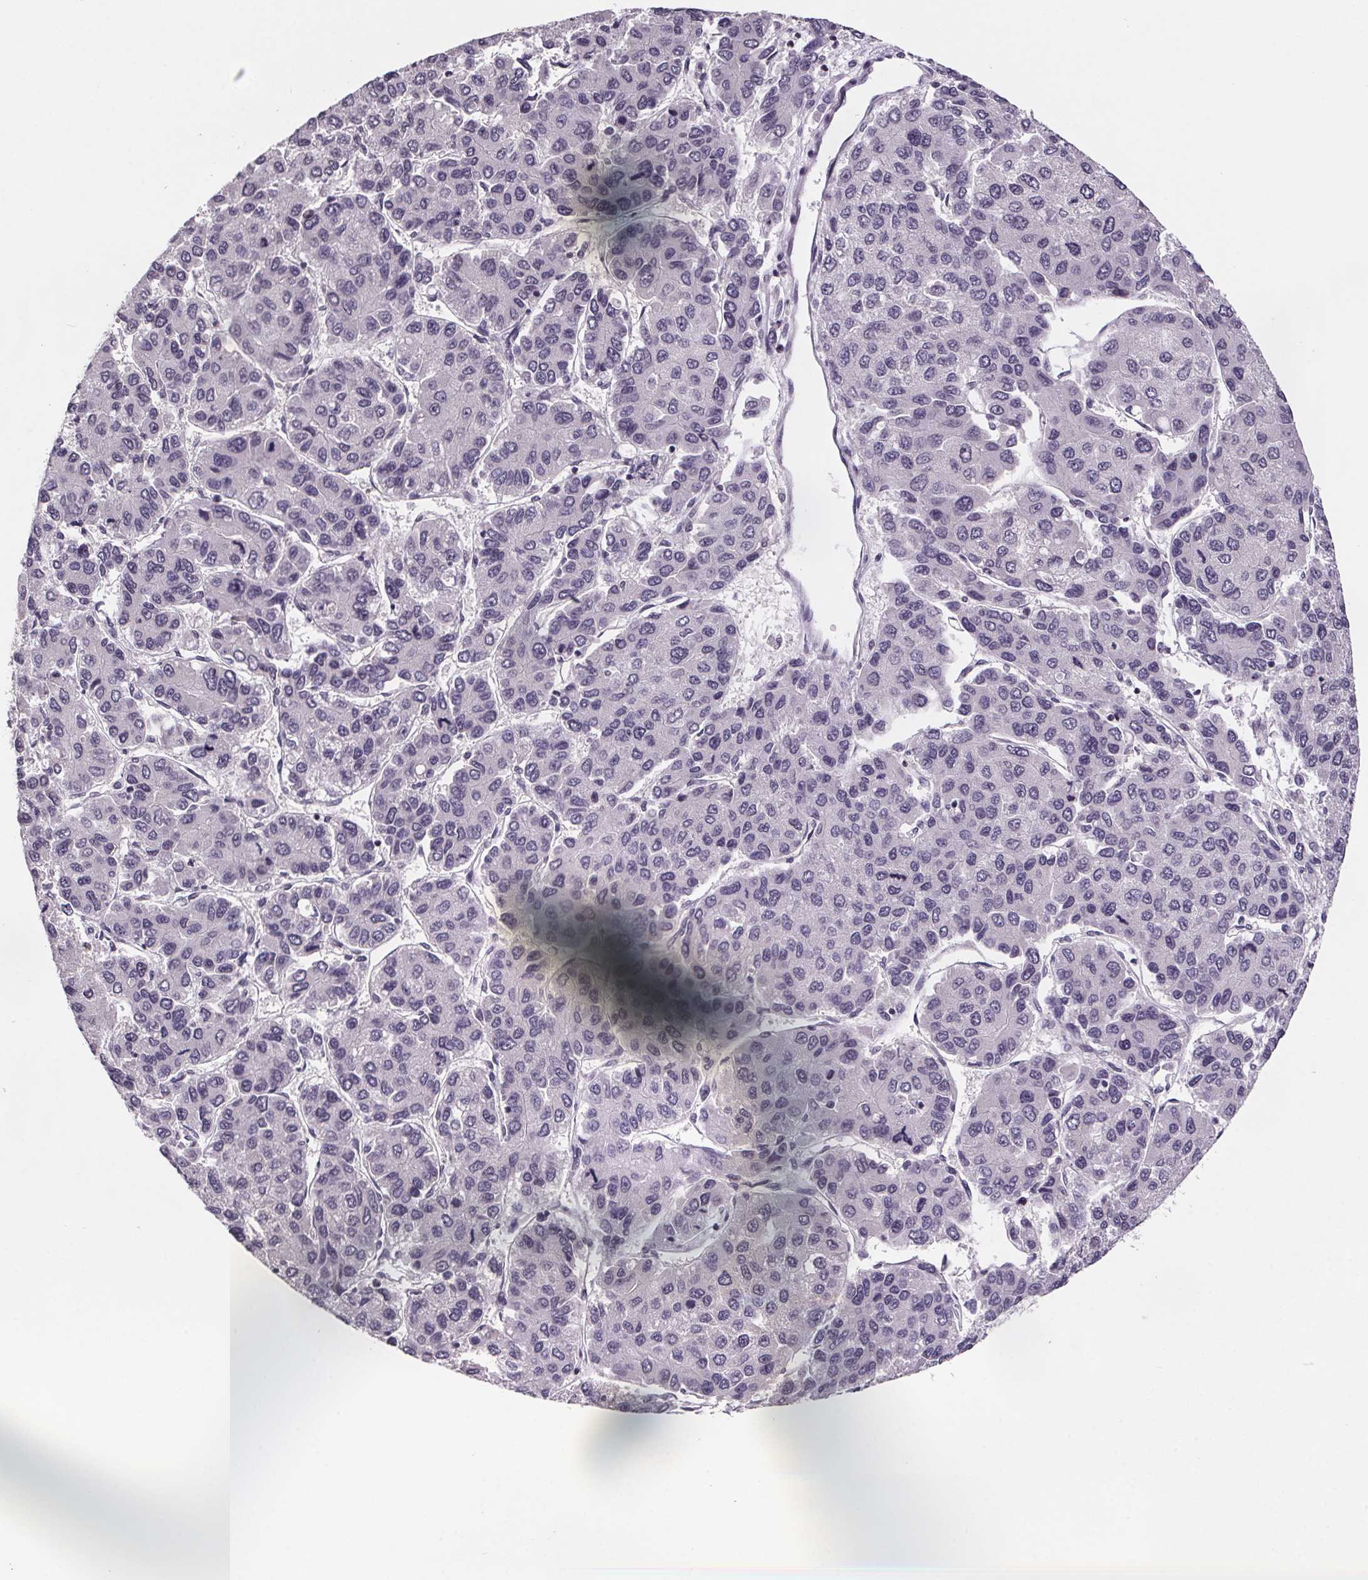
{"staining": {"intensity": "negative", "quantity": "none", "location": "none"}, "tissue": "liver cancer", "cell_type": "Tumor cells", "image_type": "cancer", "snomed": [{"axis": "morphology", "description": "Carcinoma, Hepatocellular, NOS"}, {"axis": "topography", "description": "Liver"}], "caption": "Liver cancer (hepatocellular carcinoma) was stained to show a protein in brown. There is no significant positivity in tumor cells.", "gene": "NKX6-1", "patient": {"sex": "female", "age": 66}}